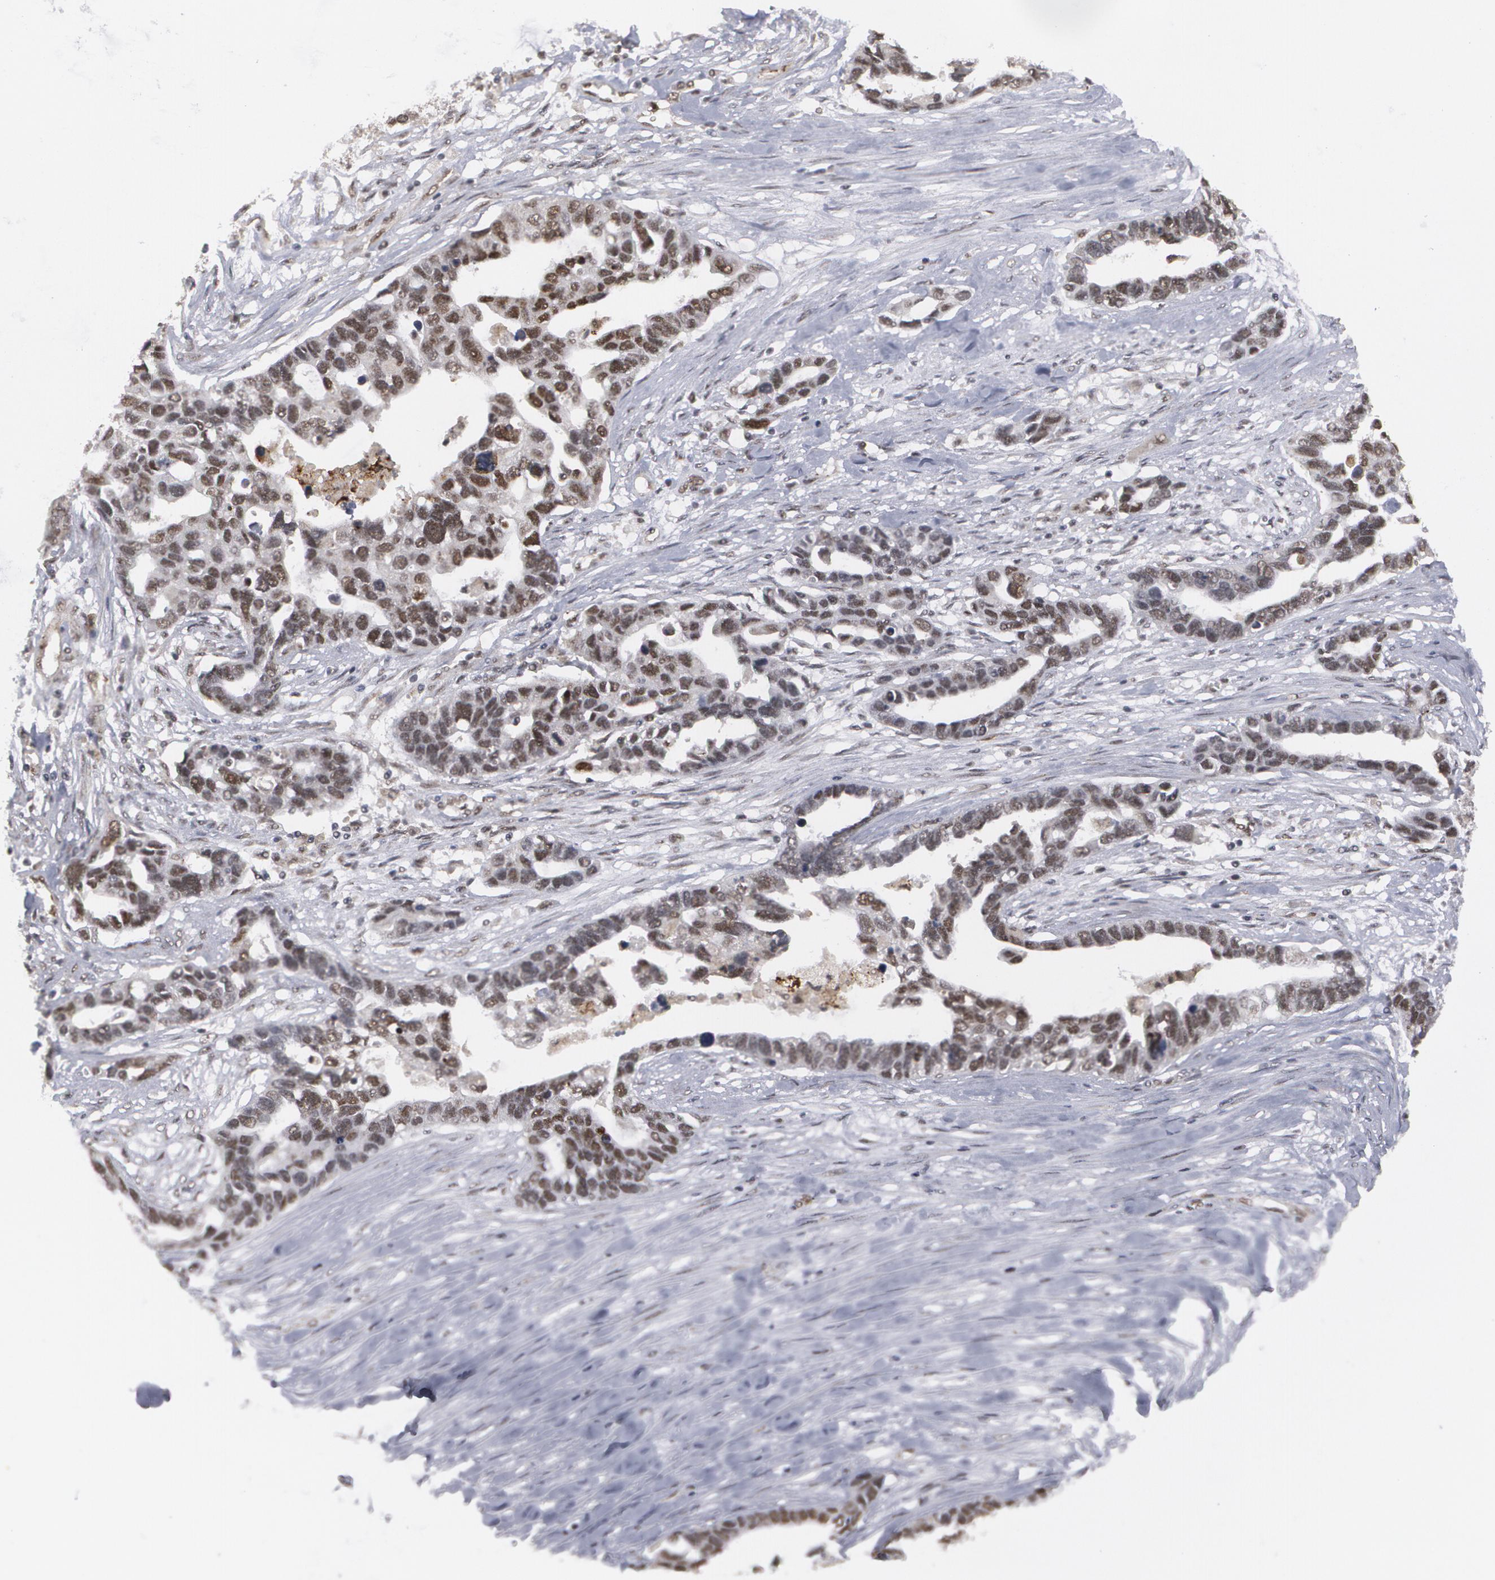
{"staining": {"intensity": "moderate", "quantity": ">75%", "location": "nuclear"}, "tissue": "ovarian cancer", "cell_type": "Tumor cells", "image_type": "cancer", "snomed": [{"axis": "morphology", "description": "Cystadenocarcinoma, serous, NOS"}, {"axis": "topography", "description": "Ovary"}], "caption": "This histopathology image demonstrates immunohistochemistry (IHC) staining of human ovarian cancer, with medium moderate nuclear staining in about >75% of tumor cells.", "gene": "INTS6", "patient": {"sex": "female", "age": 54}}